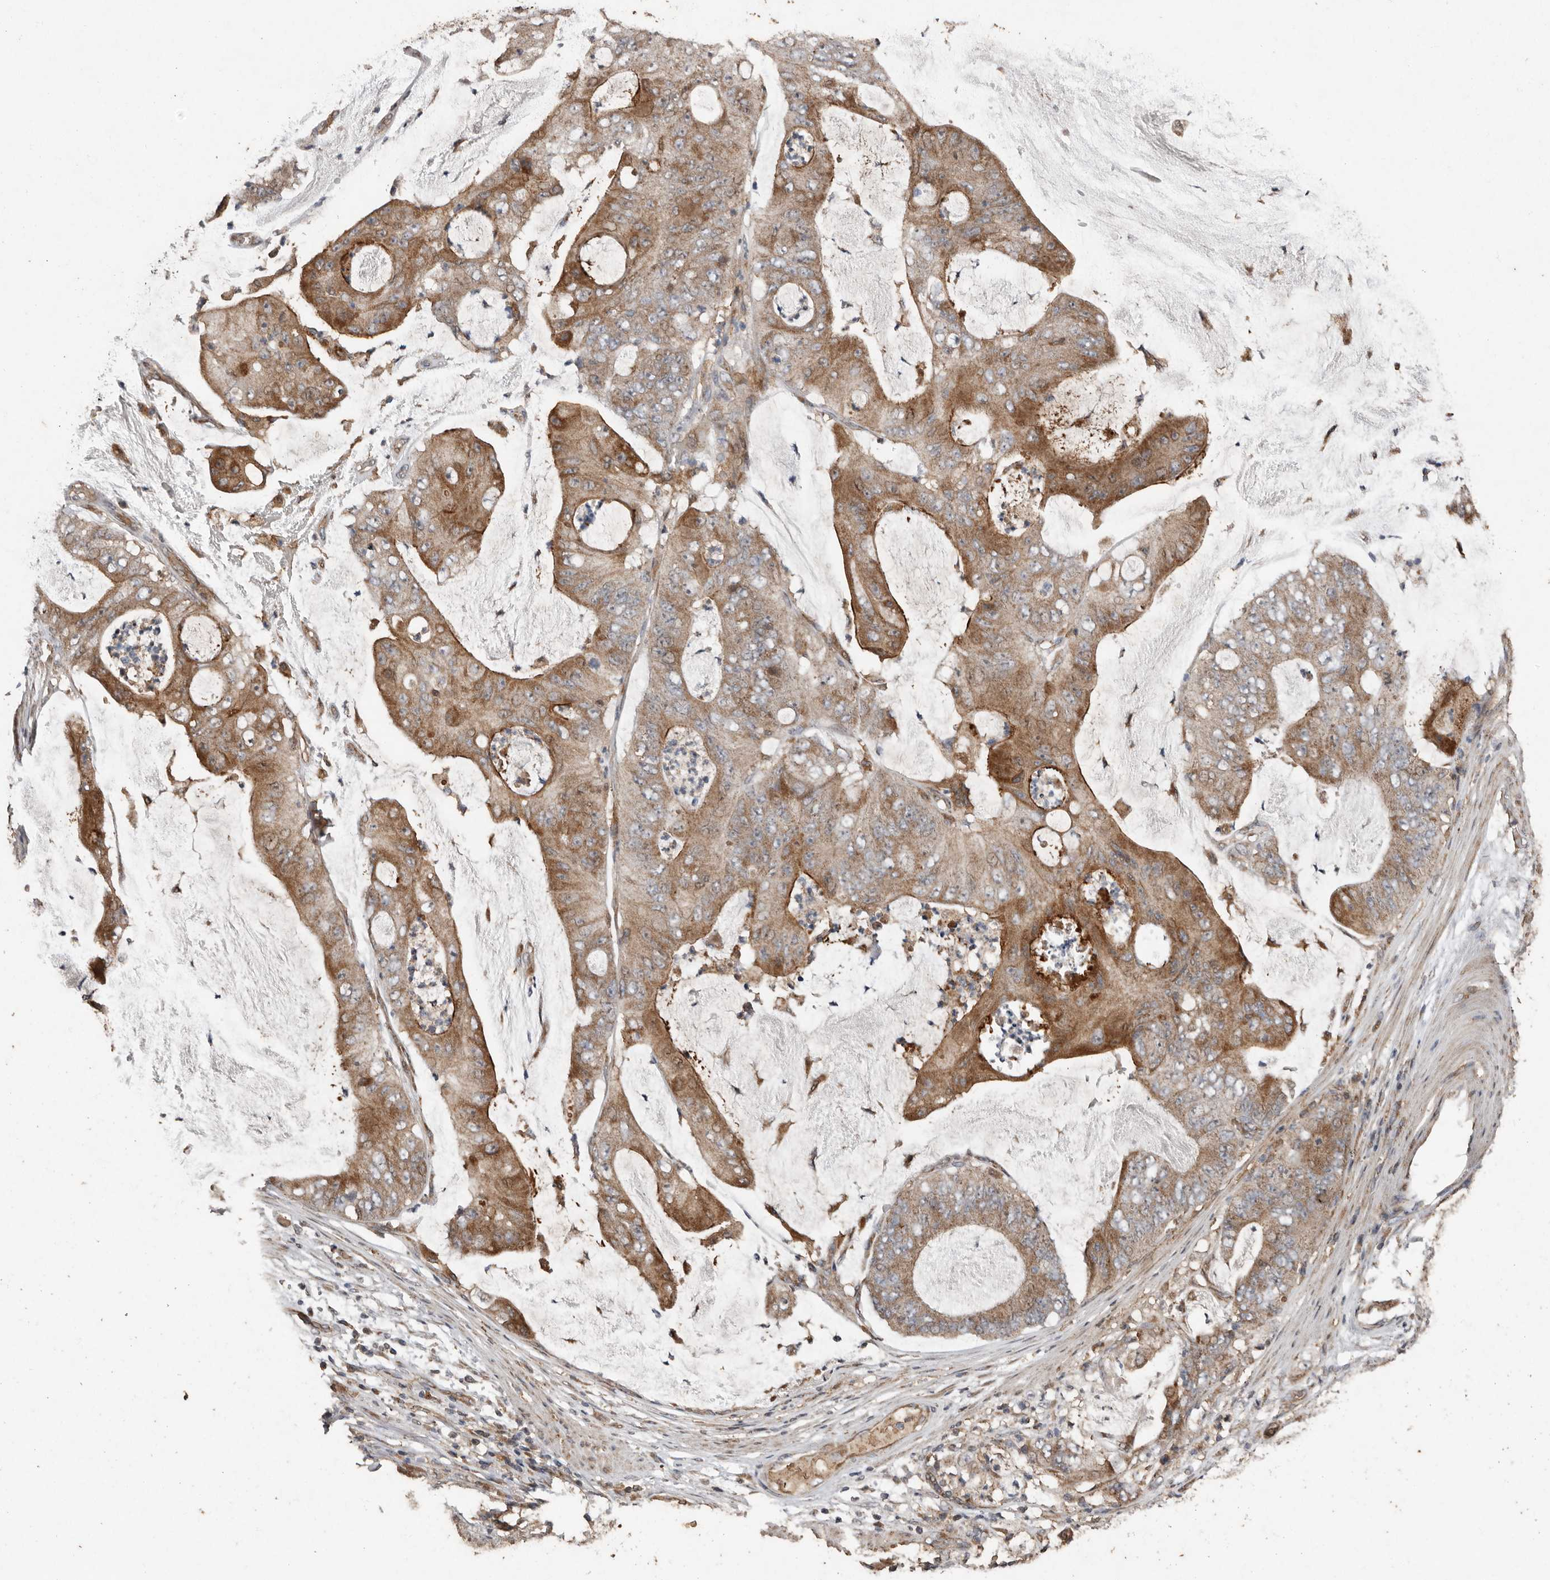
{"staining": {"intensity": "moderate", "quantity": ">75%", "location": "cytoplasmic/membranous"}, "tissue": "stomach cancer", "cell_type": "Tumor cells", "image_type": "cancer", "snomed": [{"axis": "morphology", "description": "Adenocarcinoma, NOS"}, {"axis": "topography", "description": "Stomach"}], "caption": "Brown immunohistochemical staining in stomach adenocarcinoma exhibits moderate cytoplasmic/membranous staining in approximately >75% of tumor cells.", "gene": "RANBP17", "patient": {"sex": "female", "age": 73}}